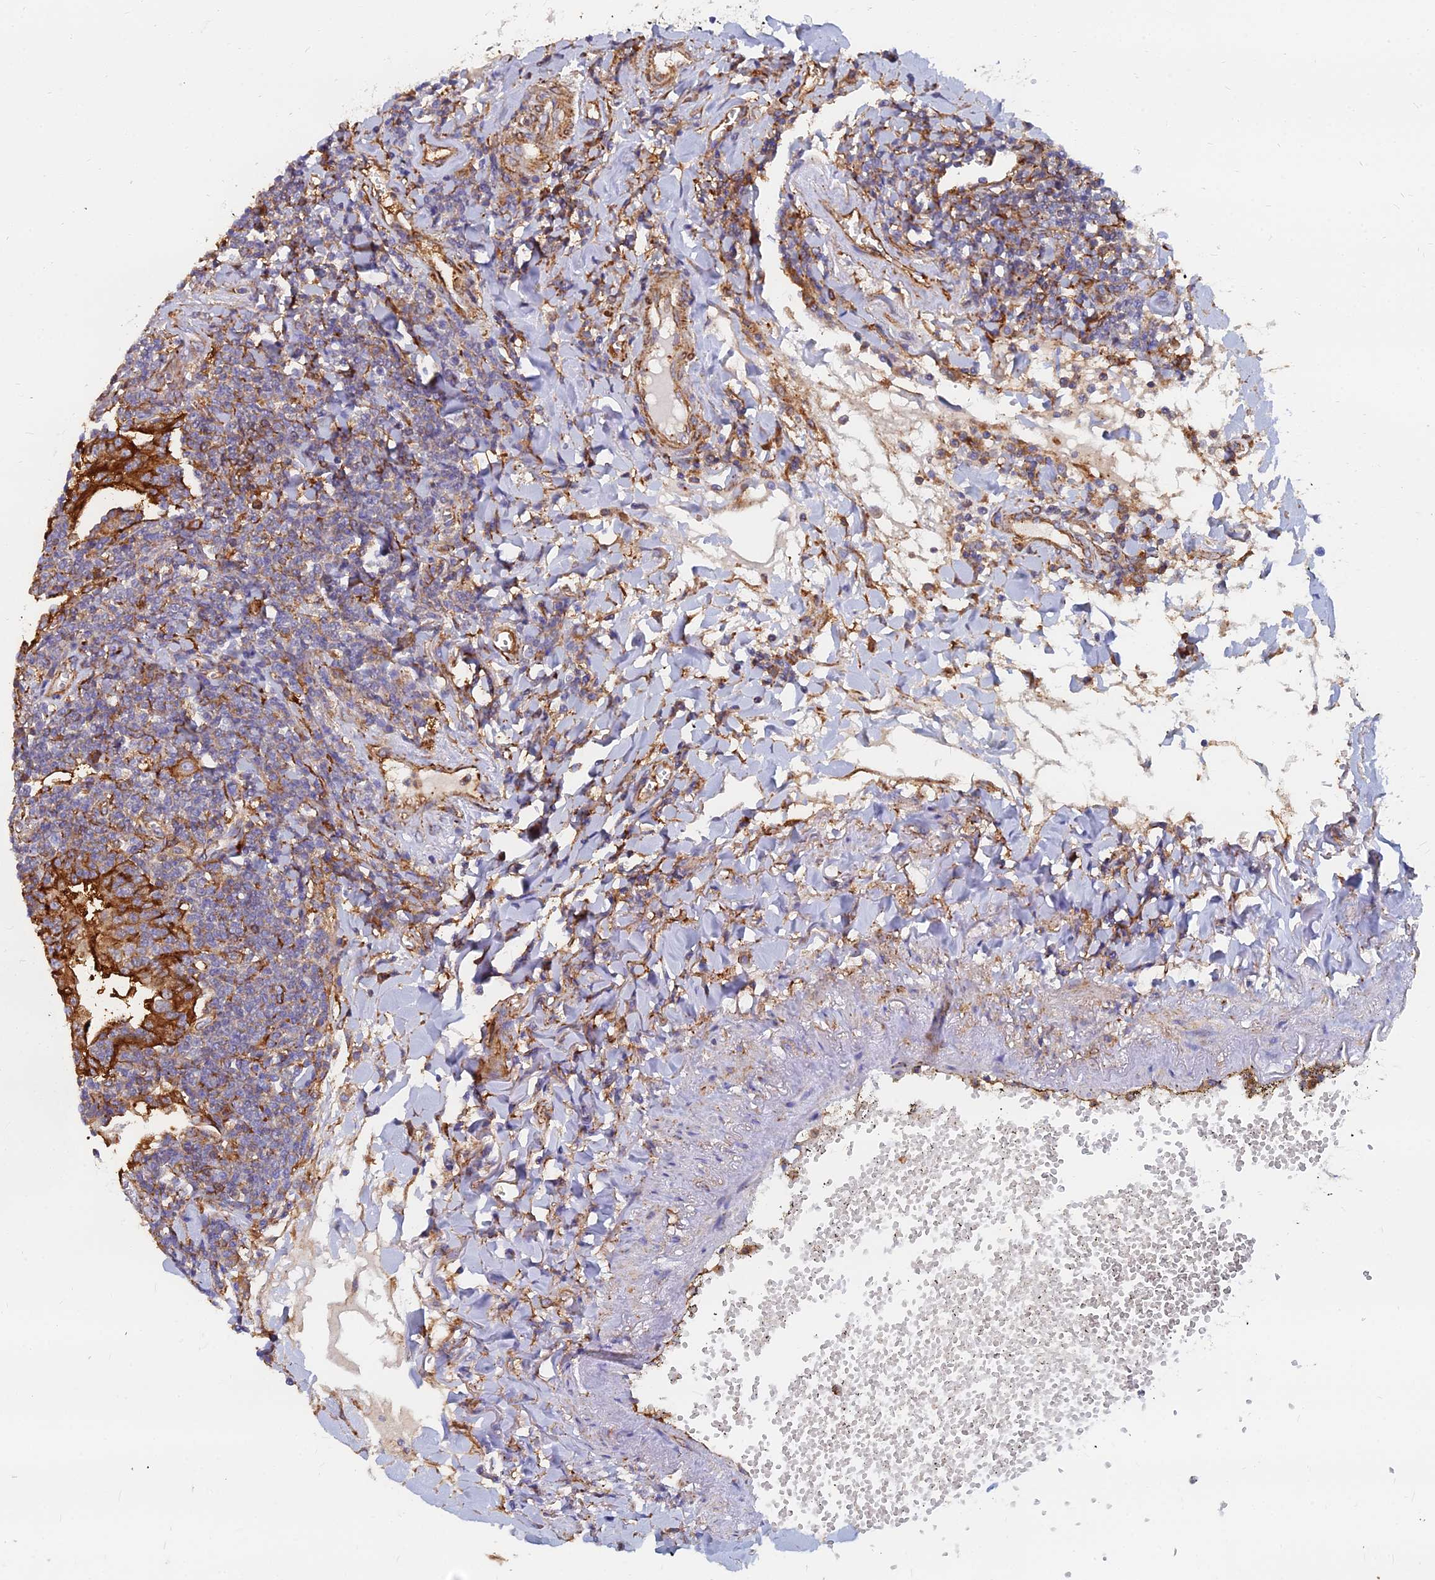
{"staining": {"intensity": "moderate", "quantity": "25%-75%", "location": "cytoplasmic/membranous"}, "tissue": "lymphoma", "cell_type": "Tumor cells", "image_type": "cancer", "snomed": [{"axis": "morphology", "description": "Malignant lymphoma, non-Hodgkin's type, Low grade"}, {"axis": "topography", "description": "Lung"}], "caption": "An IHC histopathology image of neoplastic tissue is shown. Protein staining in brown highlights moderate cytoplasmic/membranous positivity in lymphoma within tumor cells.", "gene": "GPR42", "patient": {"sex": "female", "age": 71}}